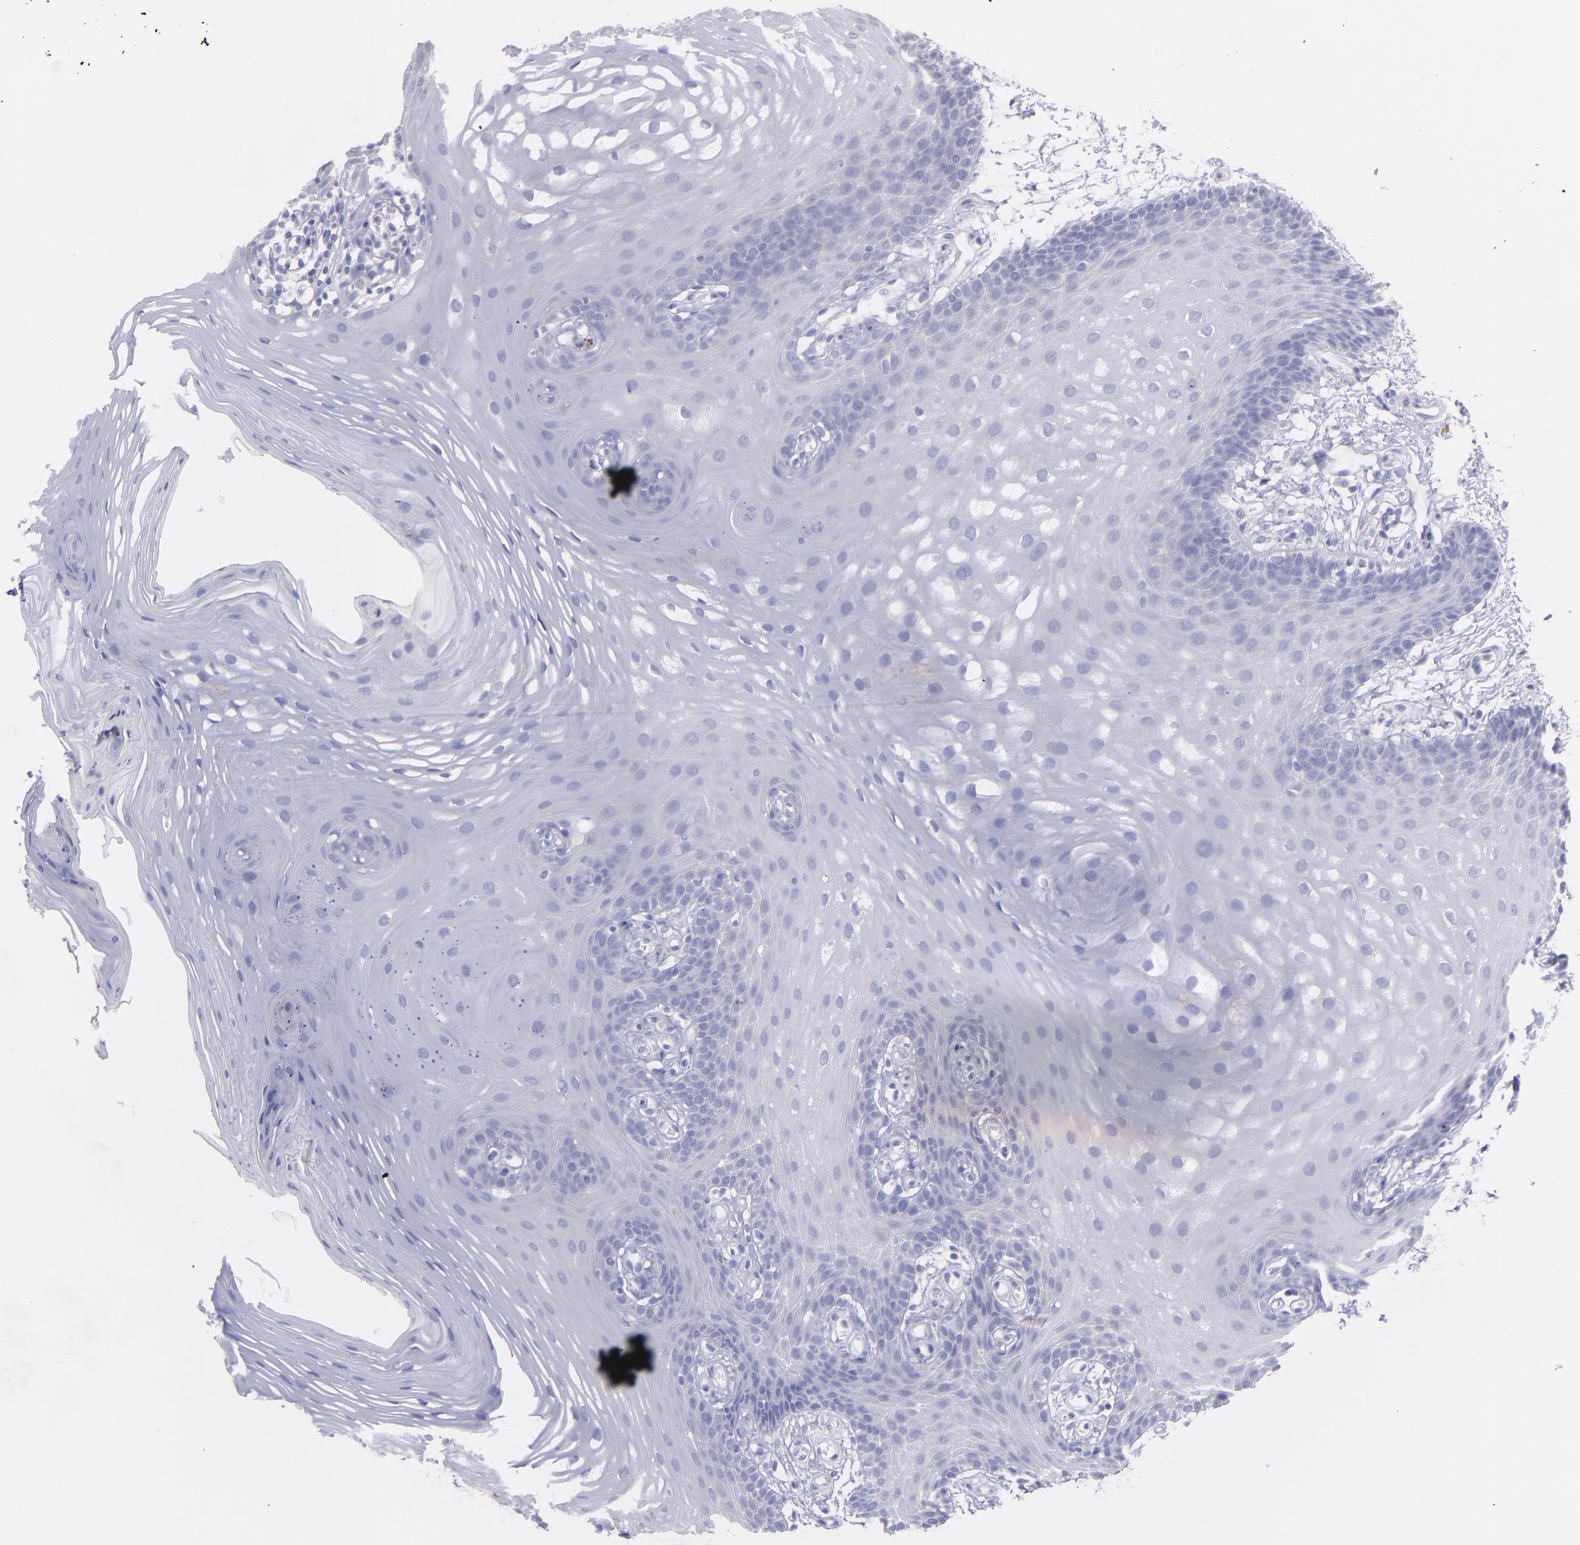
{"staining": {"intensity": "negative", "quantity": "none", "location": "none"}, "tissue": "oral mucosa", "cell_type": "Squamous epithelial cells", "image_type": "normal", "snomed": [{"axis": "morphology", "description": "Normal tissue, NOS"}, {"axis": "topography", "description": "Oral tissue"}], "caption": "Squamous epithelial cells show no significant protein staining in benign oral mucosa.", "gene": "SNAP25", "patient": {"sex": "male", "age": 62}}